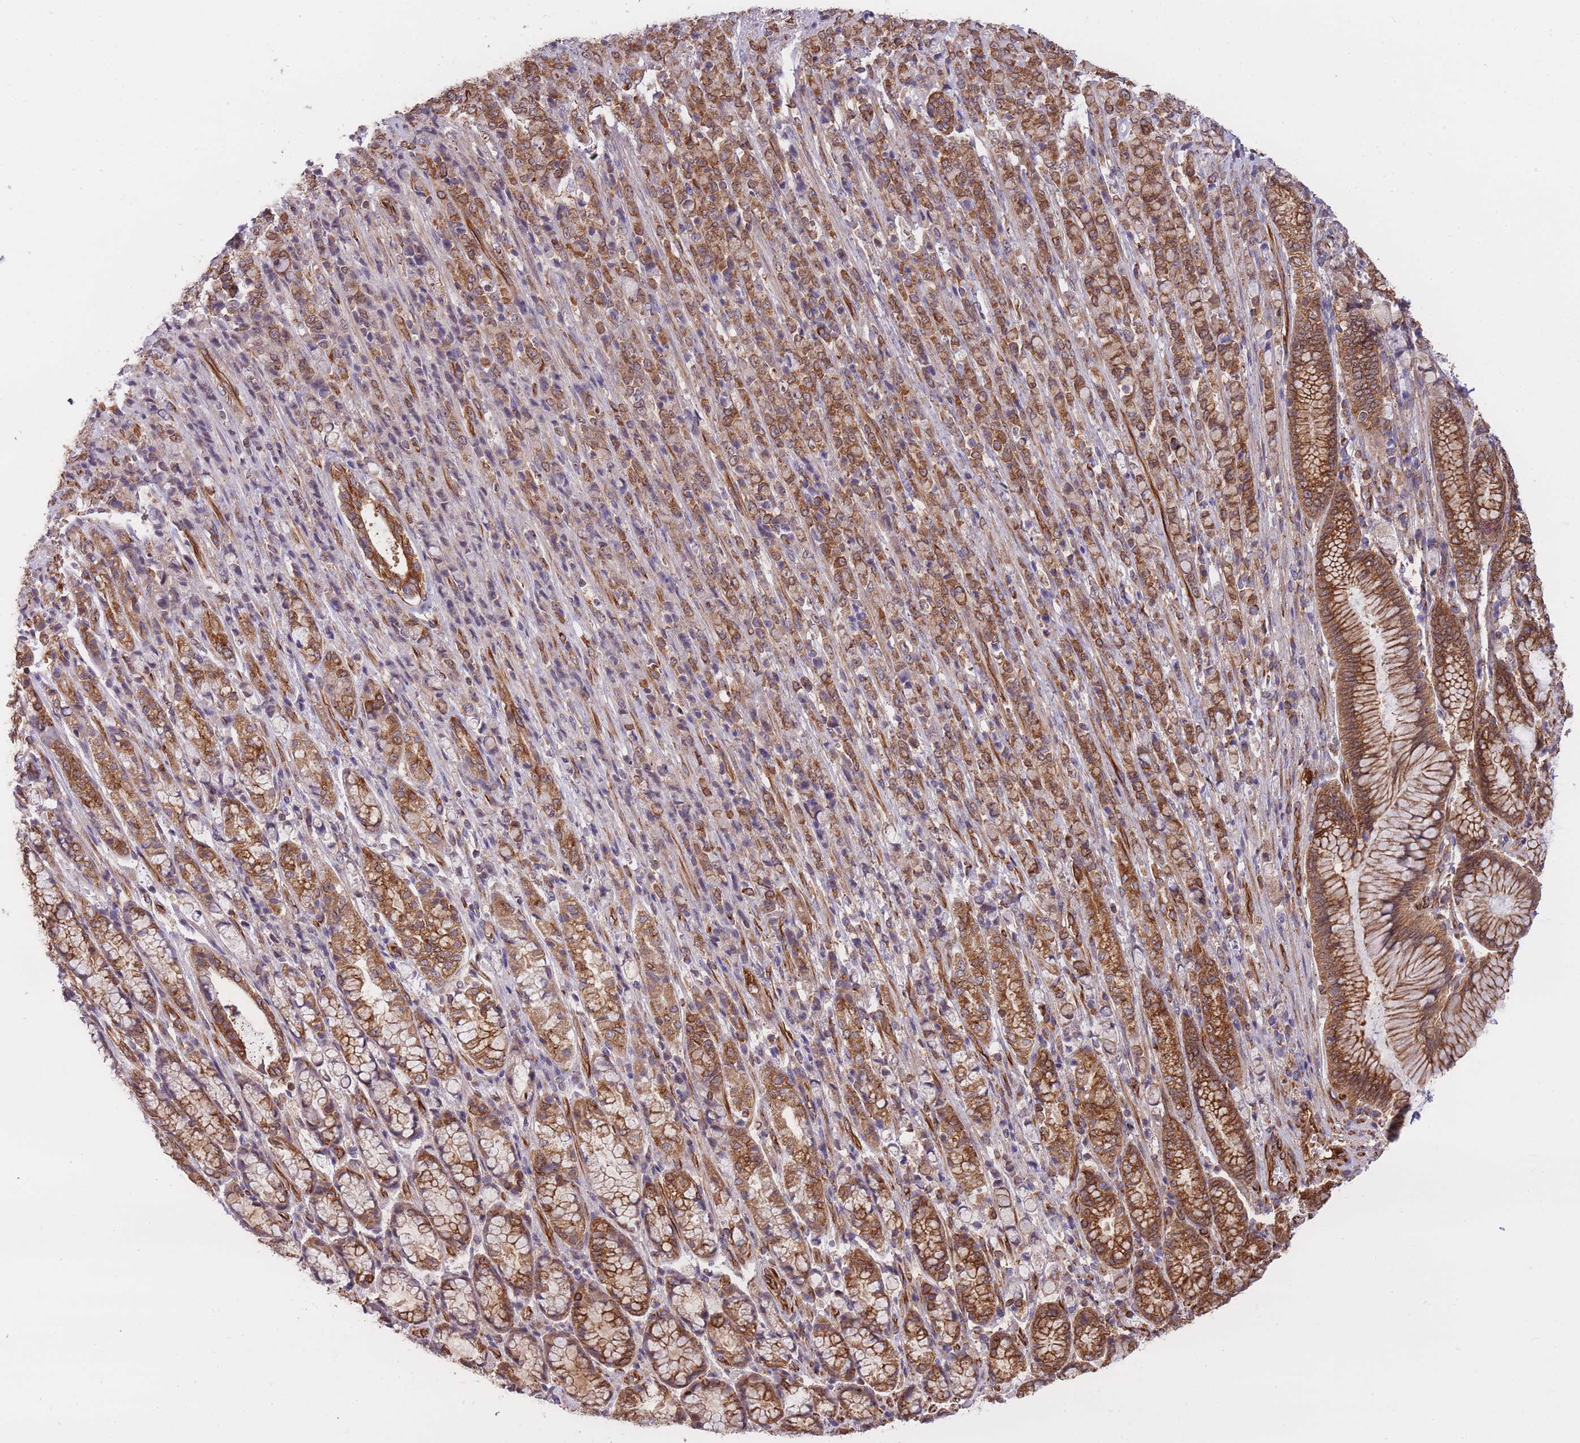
{"staining": {"intensity": "moderate", "quantity": ">75%", "location": "cytoplasmic/membranous"}, "tissue": "stomach cancer", "cell_type": "Tumor cells", "image_type": "cancer", "snomed": [{"axis": "morphology", "description": "Adenocarcinoma, NOS"}, {"axis": "topography", "description": "Stomach"}], "caption": "An image showing moderate cytoplasmic/membranous positivity in approximately >75% of tumor cells in stomach adenocarcinoma, as visualized by brown immunohistochemical staining.", "gene": "EXOSC8", "patient": {"sex": "female", "age": 79}}